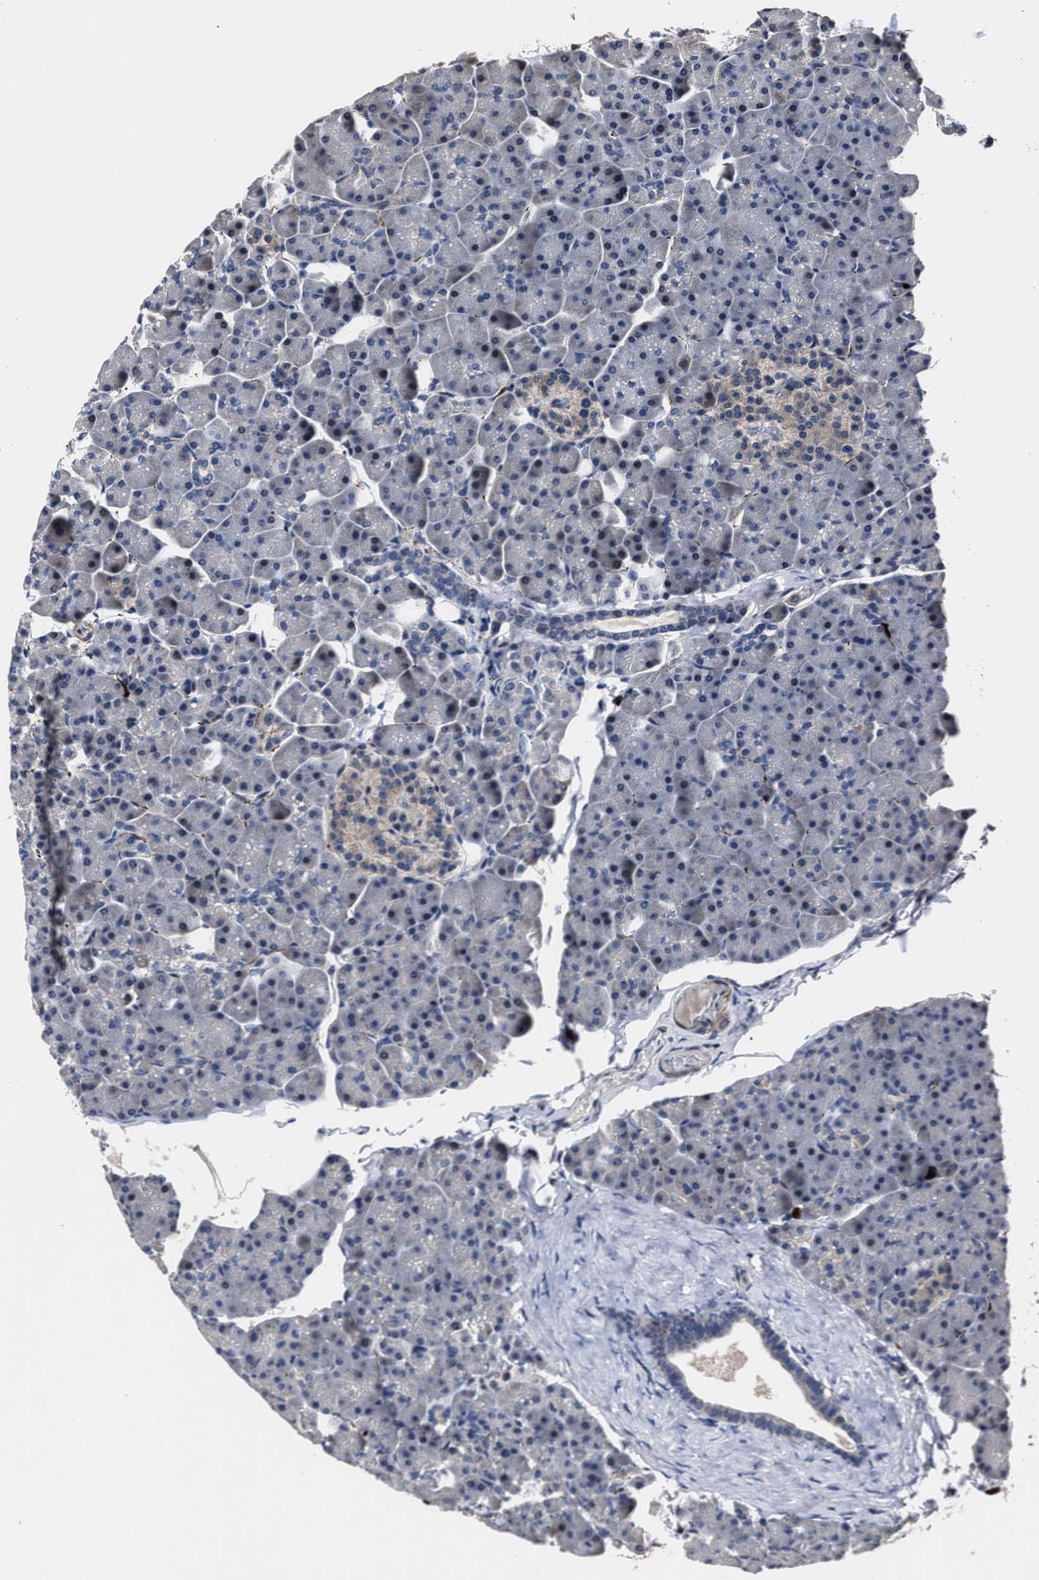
{"staining": {"intensity": "negative", "quantity": "none", "location": "none"}, "tissue": "pancreas", "cell_type": "Exocrine glandular cells", "image_type": "normal", "snomed": [{"axis": "morphology", "description": "Normal tissue, NOS"}, {"axis": "topography", "description": "Pancreas"}], "caption": "A micrograph of human pancreas is negative for staining in exocrine glandular cells.", "gene": "RSBN1L", "patient": {"sex": "male", "age": 35}}